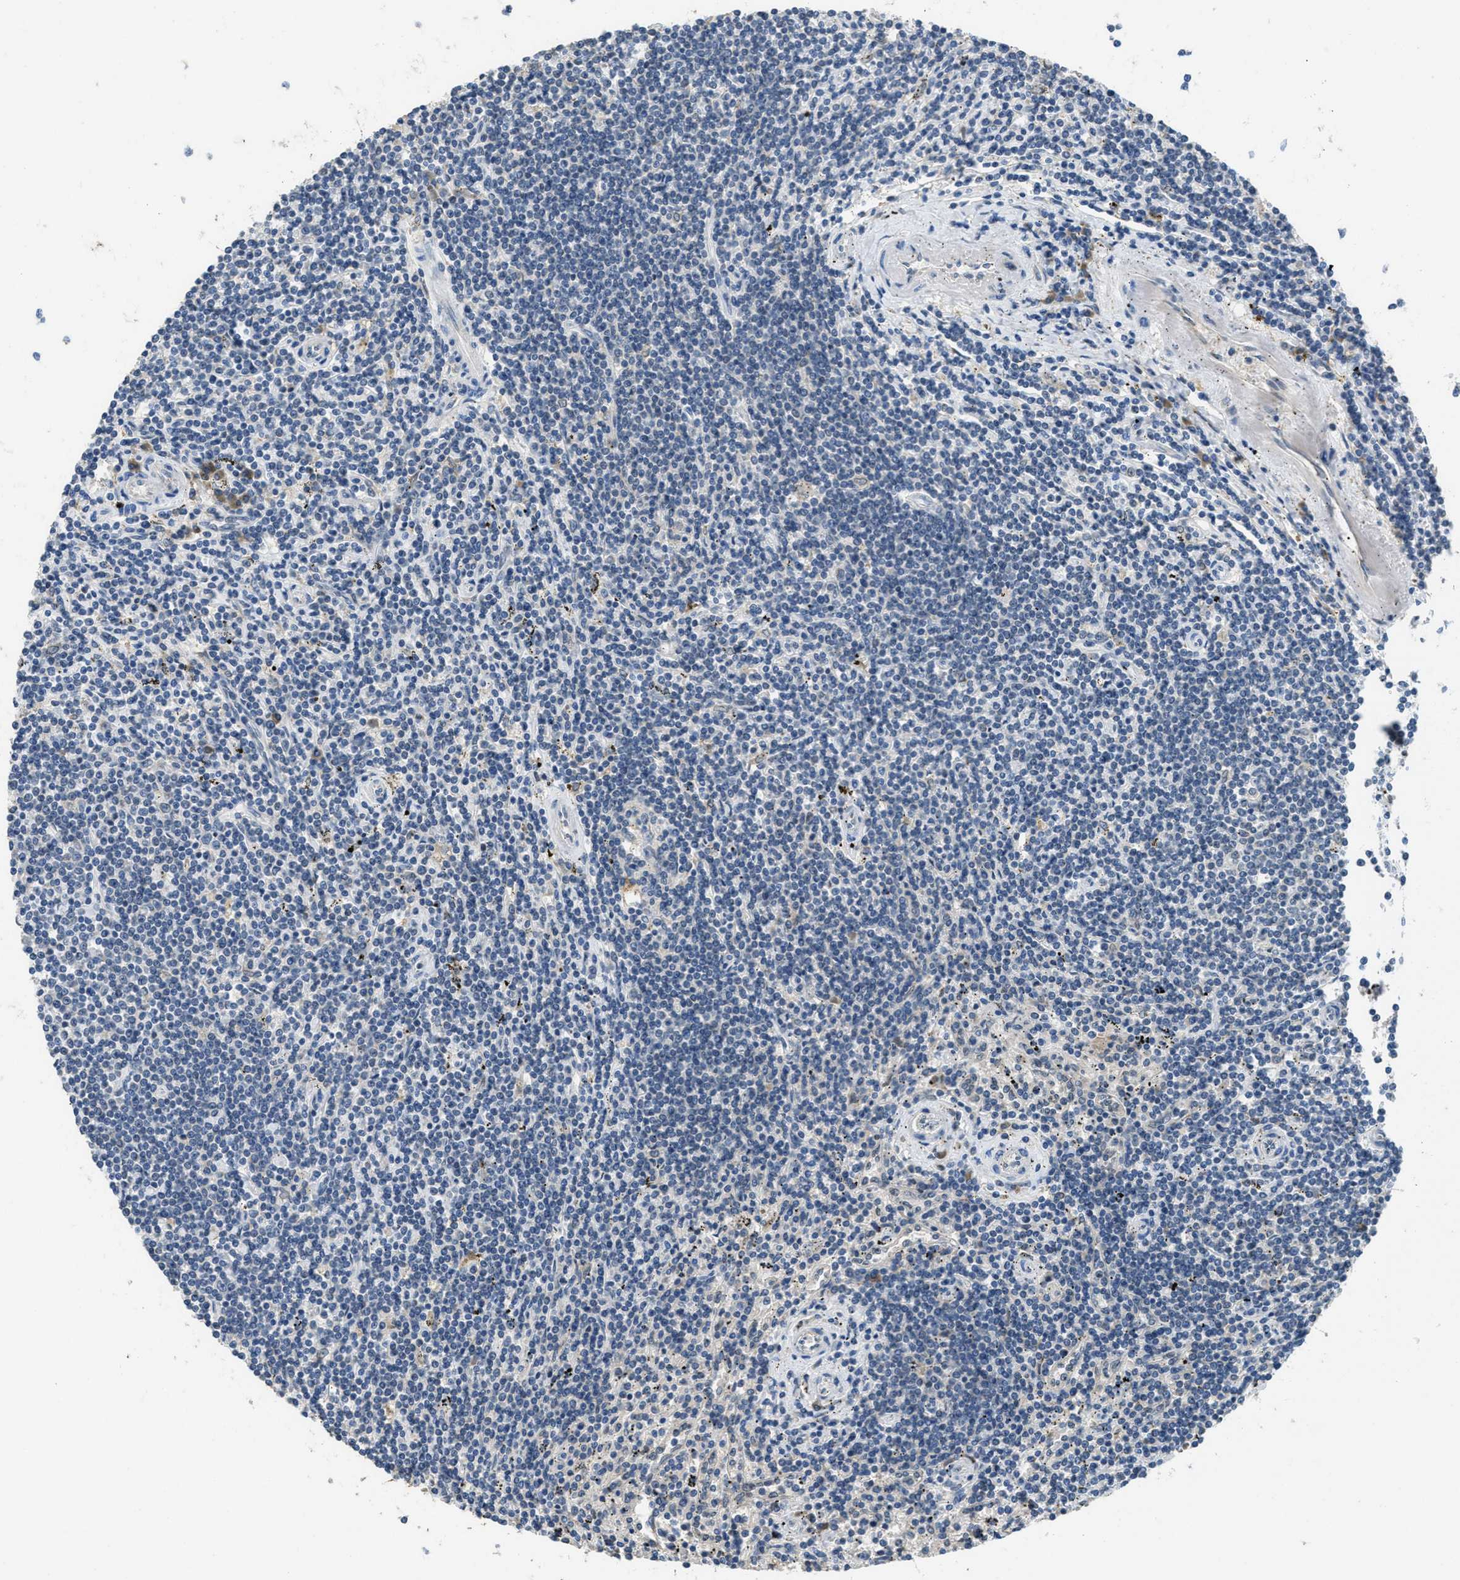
{"staining": {"intensity": "negative", "quantity": "none", "location": "none"}, "tissue": "lymphoma", "cell_type": "Tumor cells", "image_type": "cancer", "snomed": [{"axis": "morphology", "description": "Malignant lymphoma, non-Hodgkin's type, Low grade"}, {"axis": "topography", "description": "Spleen"}], "caption": "This is an IHC histopathology image of human malignant lymphoma, non-Hodgkin's type (low-grade). There is no positivity in tumor cells.", "gene": "MPDU1", "patient": {"sex": "male", "age": 76}}